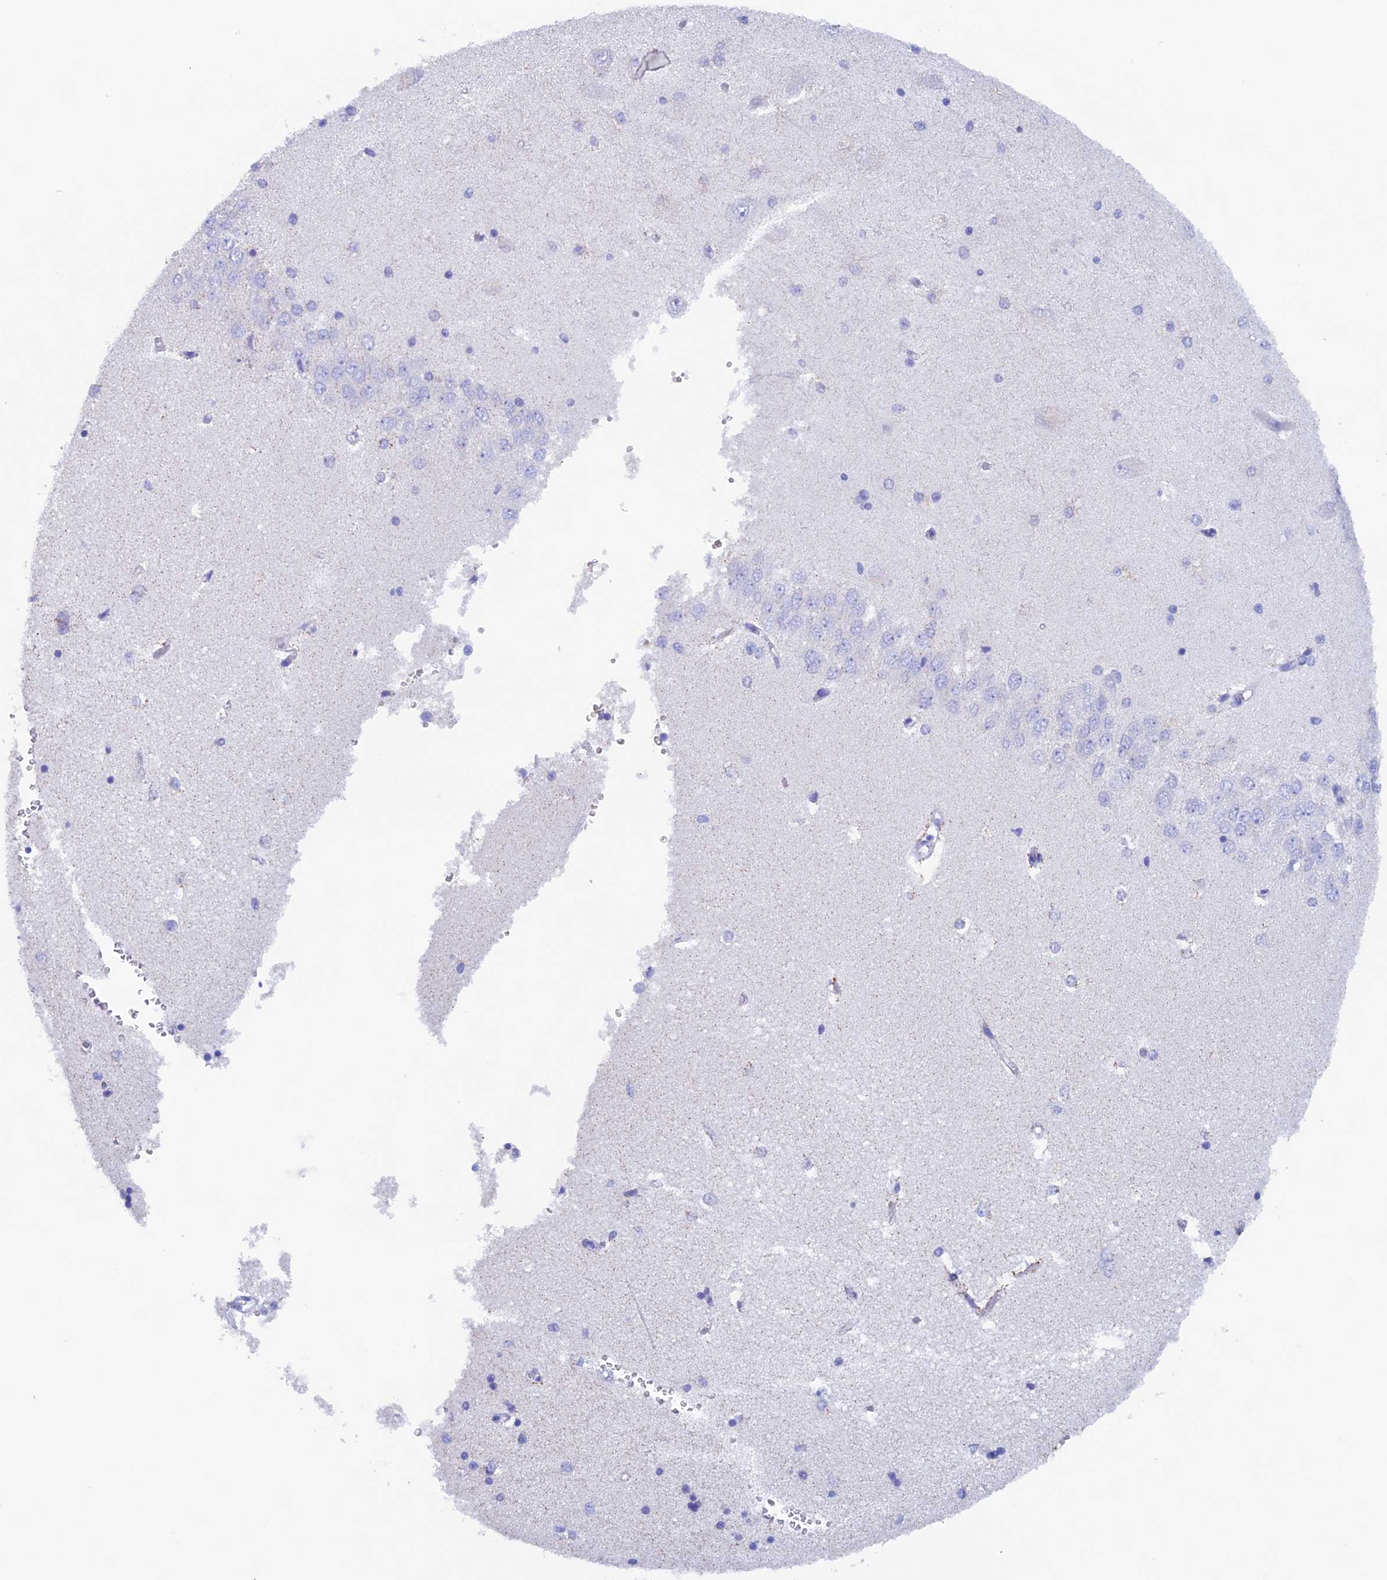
{"staining": {"intensity": "negative", "quantity": "none", "location": "none"}, "tissue": "hippocampus", "cell_type": "Glial cells", "image_type": "normal", "snomed": [{"axis": "morphology", "description": "Normal tissue, NOS"}, {"axis": "topography", "description": "Hippocampus"}], "caption": "DAB immunohistochemical staining of normal hippocampus exhibits no significant staining in glial cells. The staining was performed using DAB (3,3'-diaminobenzidine) to visualize the protein expression in brown, while the nuclei were stained in blue with hematoxylin (Magnification: 20x).", "gene": "PSMC3IP", "patient": {"sex": "male", "age": 45}}